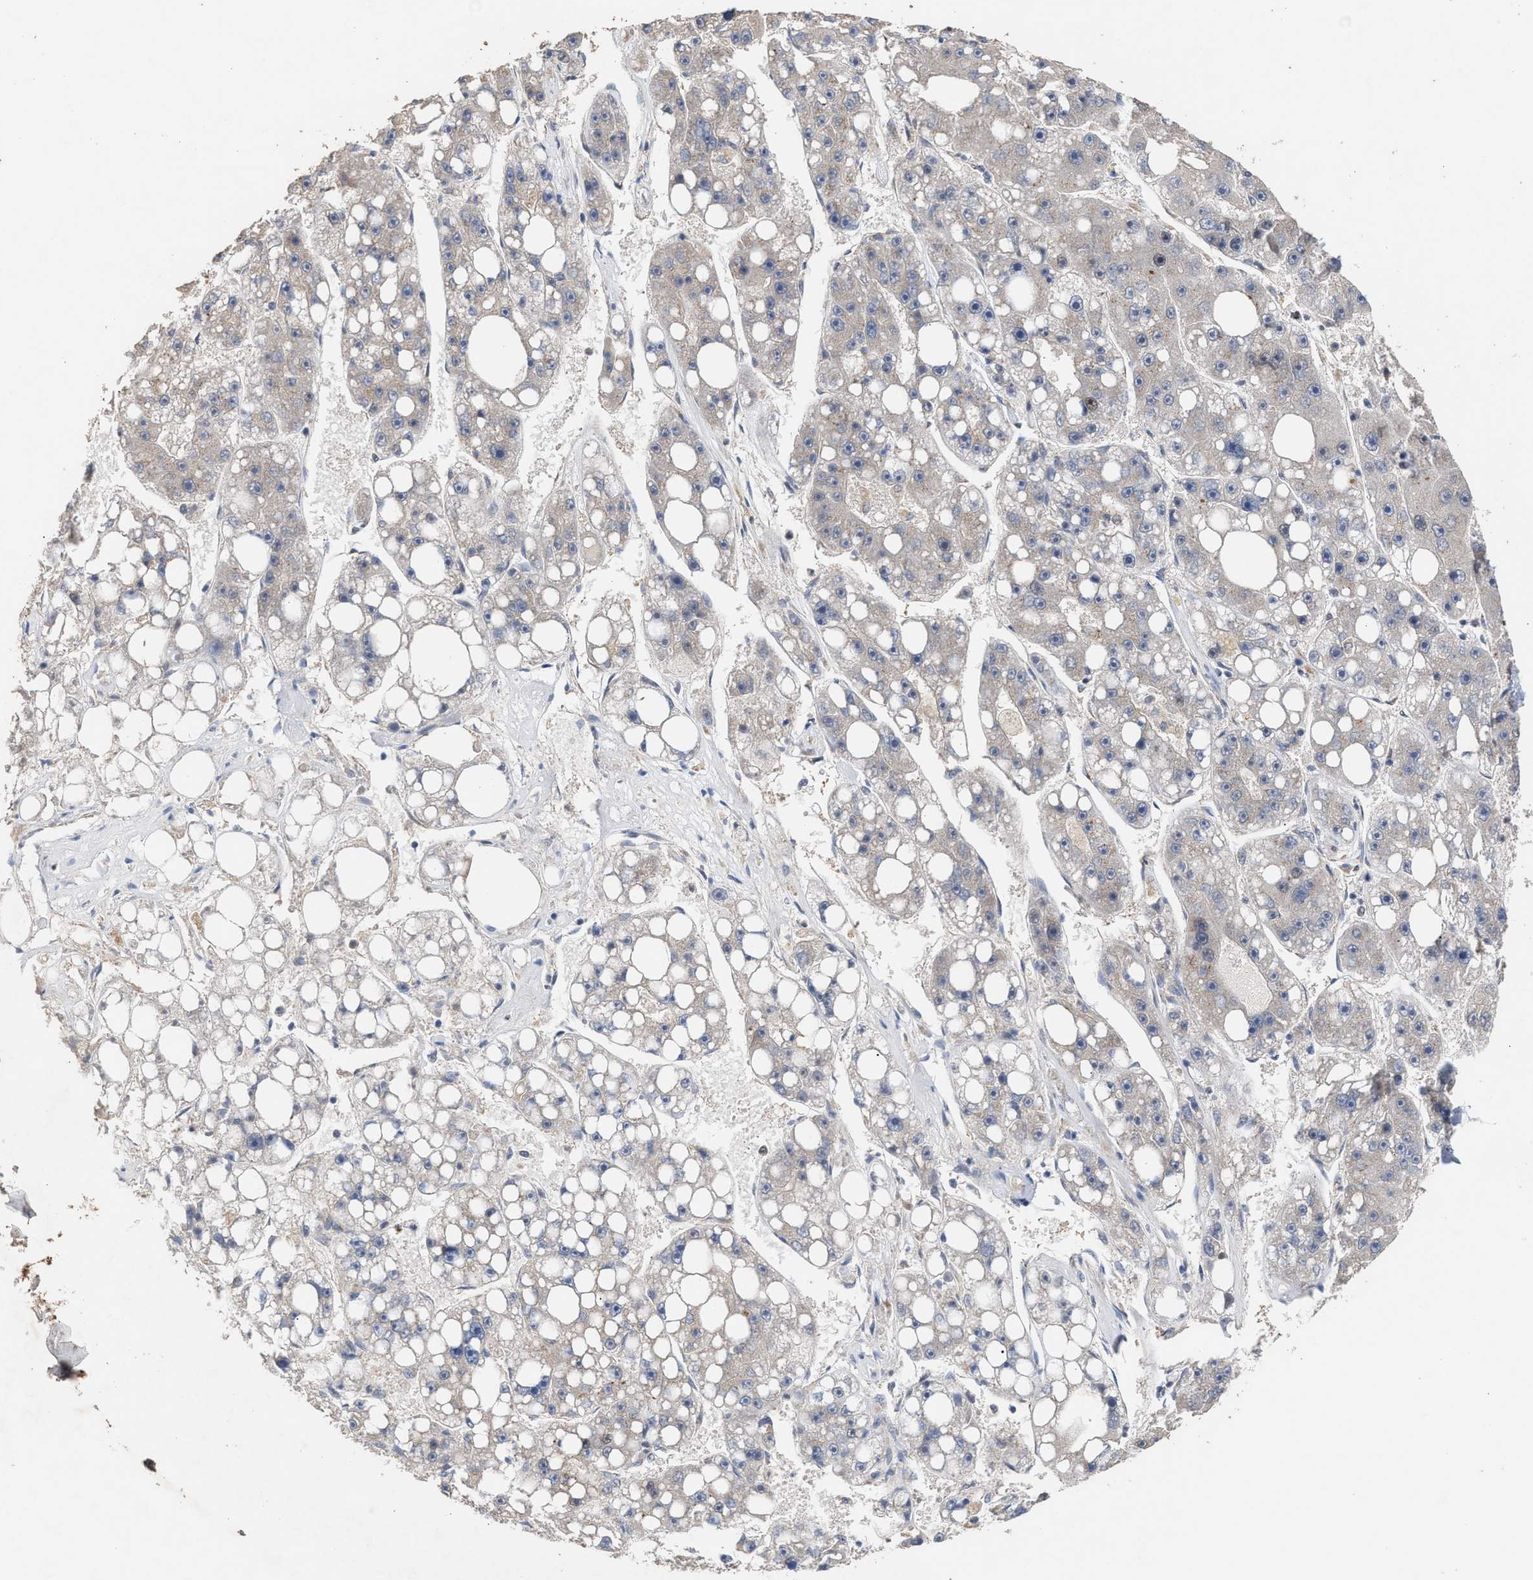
{"staining": {"intensity": "weak", "quantity": "<25%", "location": "nuclear"}, "tissue": "liver cancer", "cell_type": "Tumor cells", "image_type": "cancer", "snomed": [{"axis": "morphology", "description": "Carcinoma, Hepatocellular, NOS"}, {"axis": "topography", "description": "Liver"}], "caption": "High power microscopy micrograph of an immunohistochemistry micrograph of liver hepatocellular carcinoma, revealing no significant expression in tumor cells.", "gene": "MKNK2", "patient": {"sex": "female", "age": 61}}